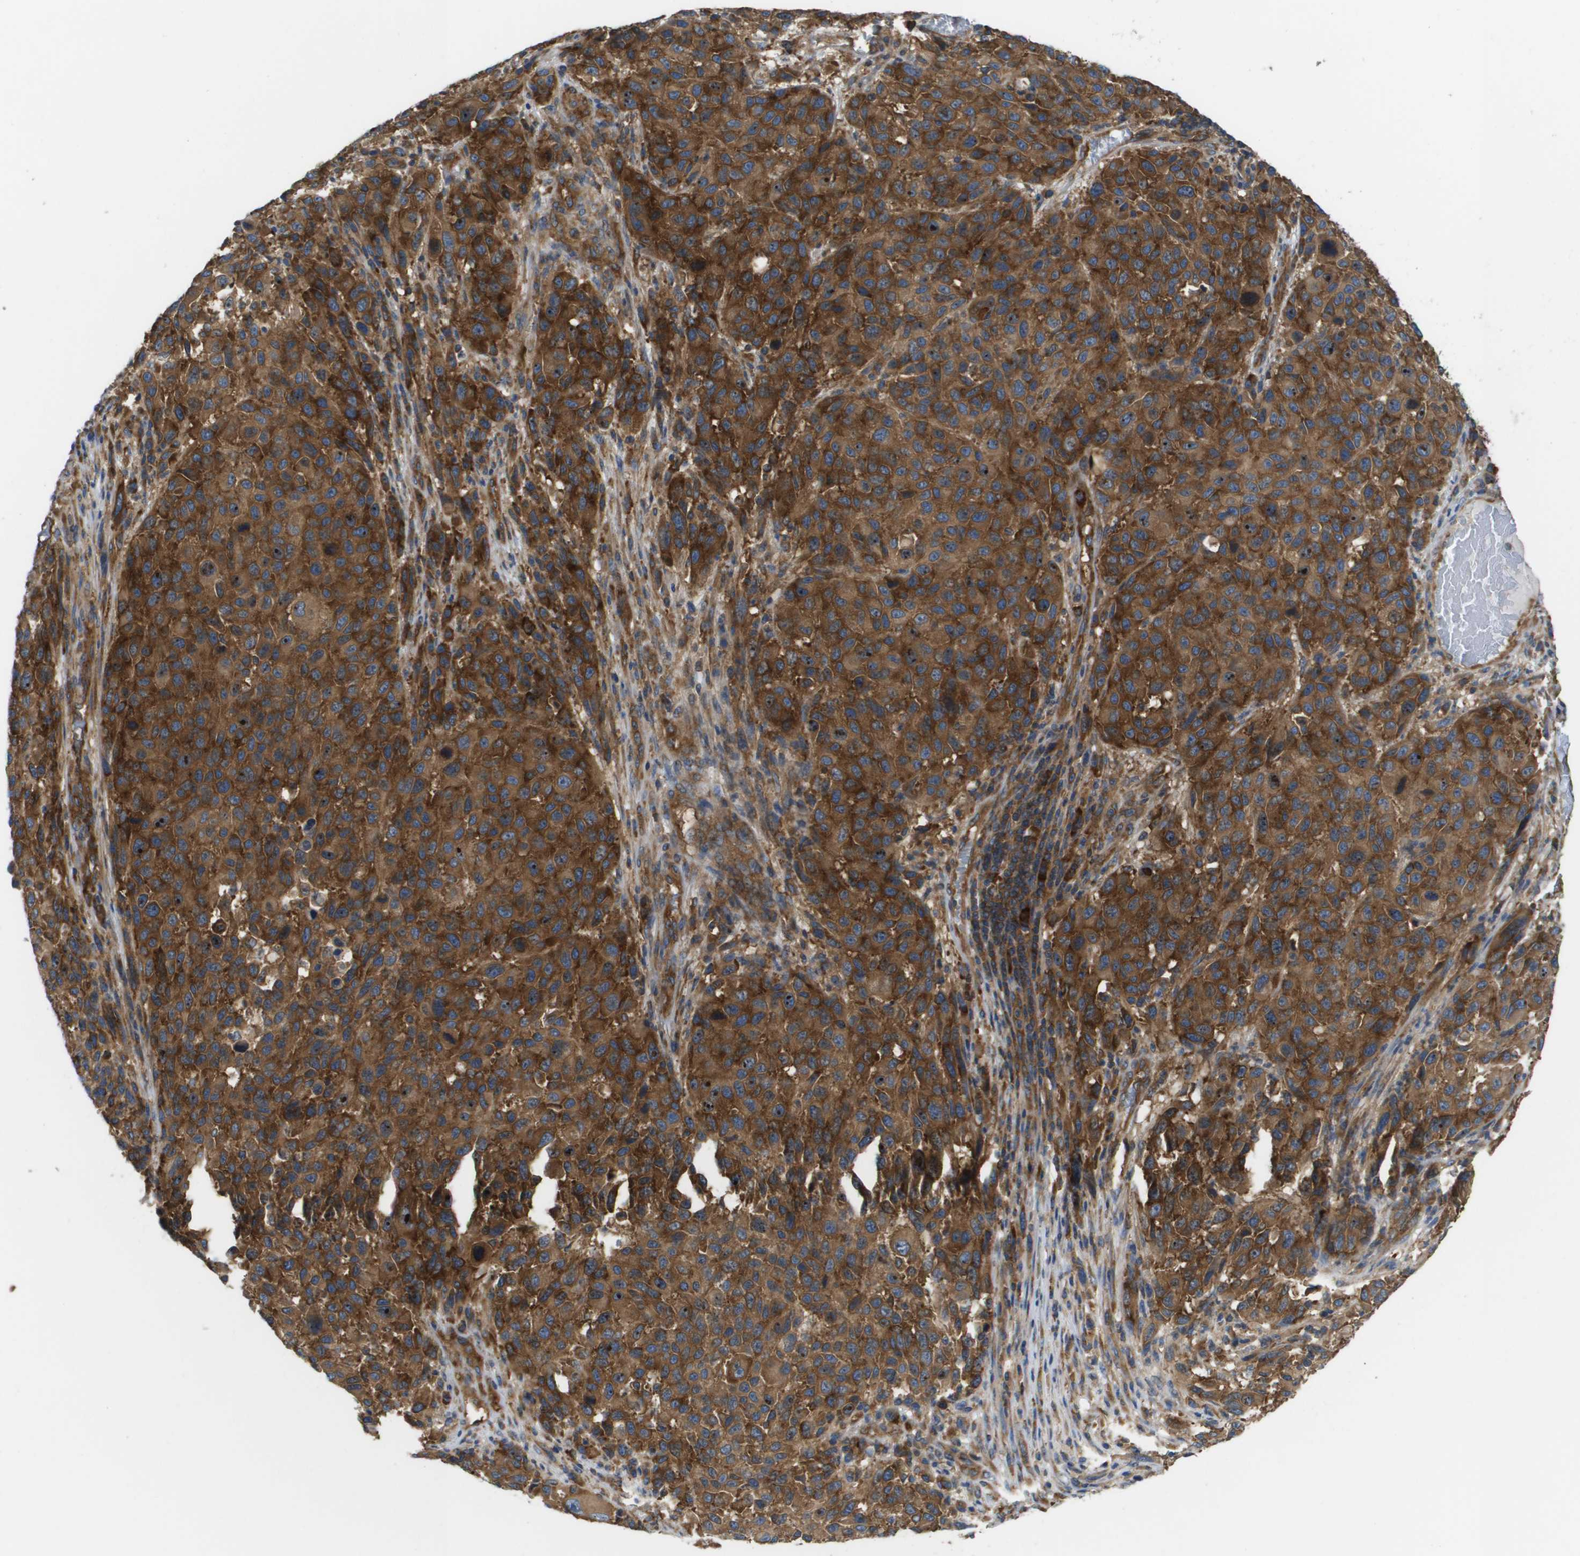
{"staining": {"intensity": "strong", "quantity": ">75%", "location": "cytoplasmic/membranous"}, "tissue": "melanoma", "cell_type": "Tumor cells", "image_type": "cancer", "snomed": [{"axis": "morphology", "description": "Malignant melanoma, Metastatic site"}, {"axis": "topography", "description": "Lymph node"}], "caption": "Strong cytoplasmic/membranous positivity for a protein is appreciated in approximately >75% of tumor cells of melanoma using immunohistochemistry (IHC).", "gene": "EIF4G2", "patient": {"sex": "male", "age": 61}}